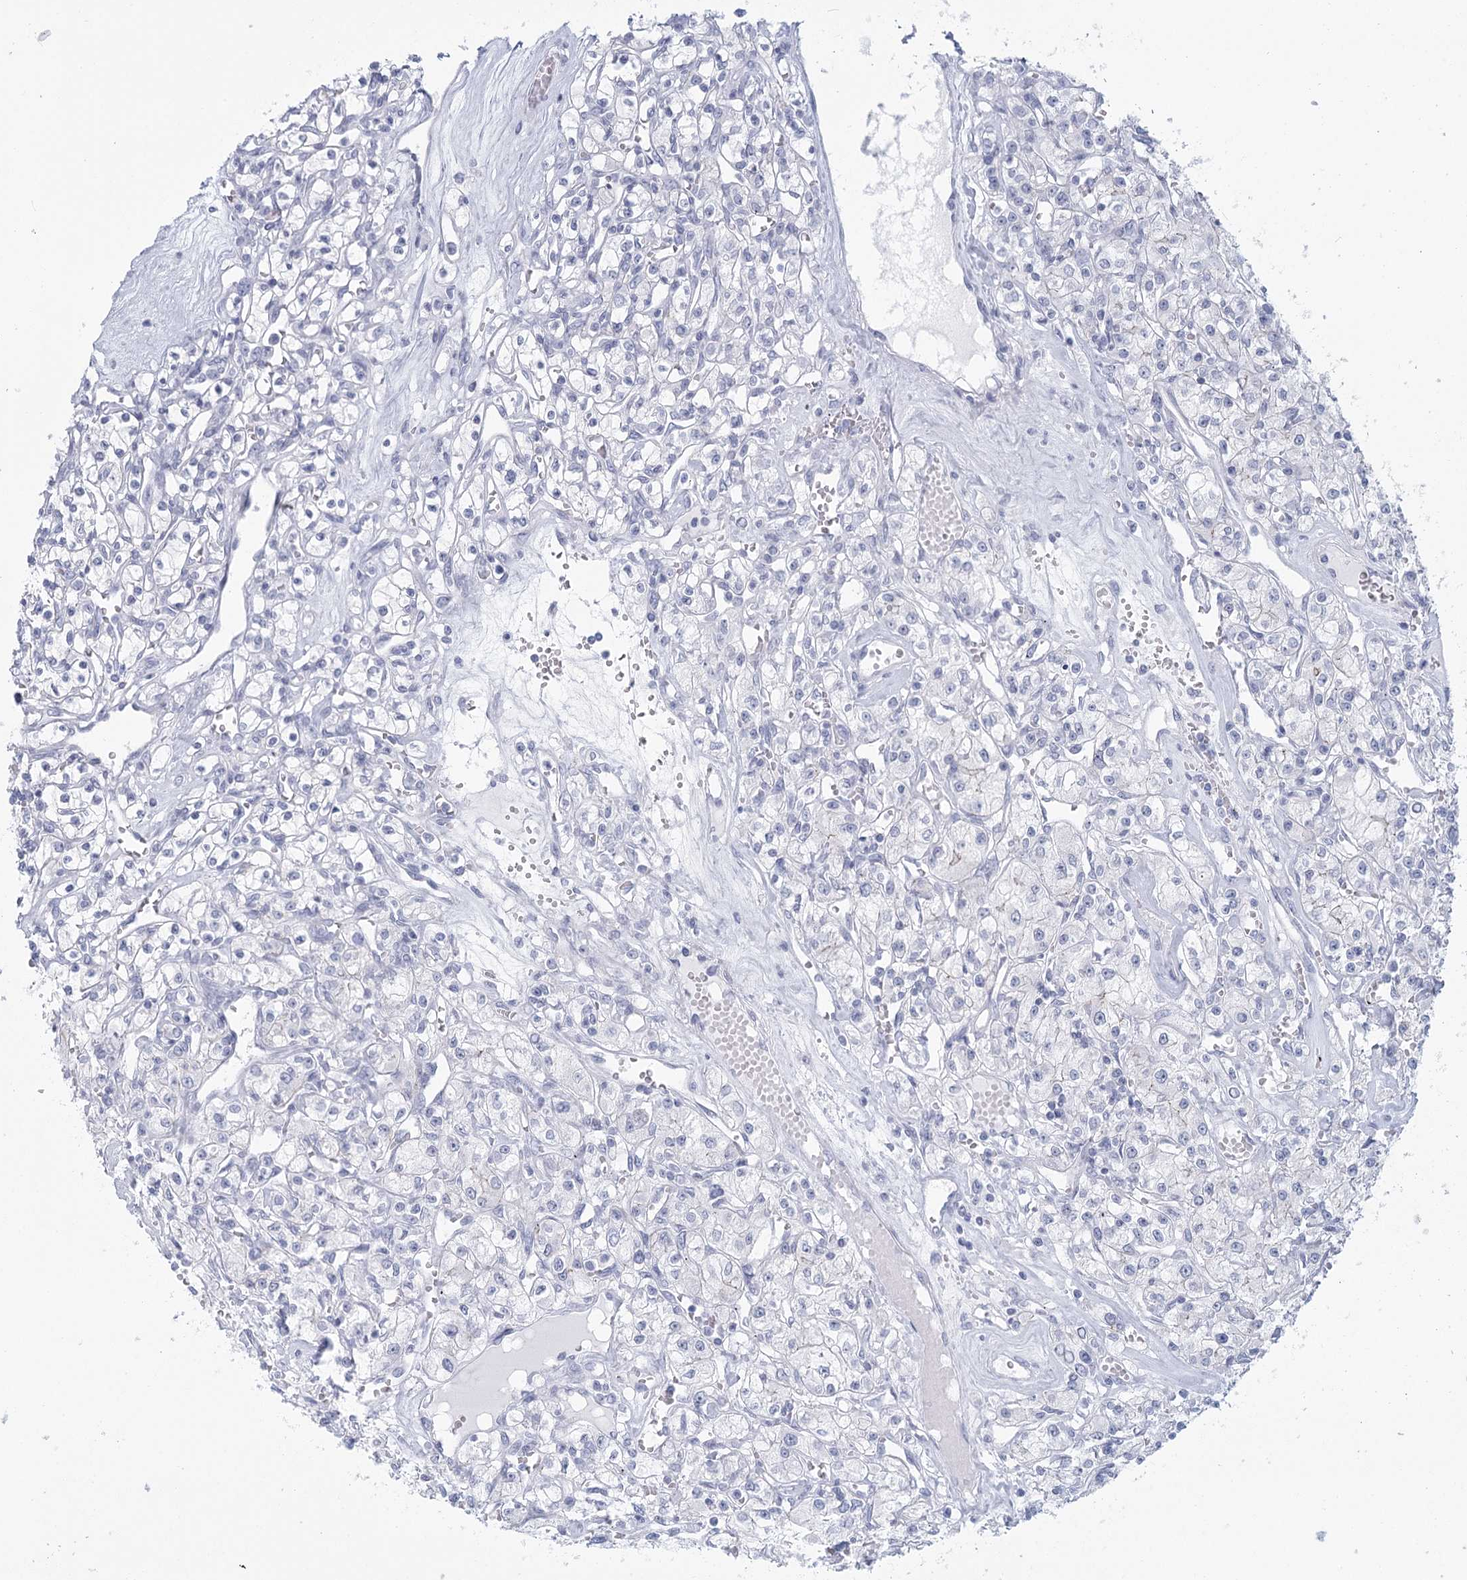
{"staining": {"intensity": "negative", "quantity": "none", "location": "none"}, "tissue": "renal cancer", "cell_type": "Tumor cells", "image_type": "cancer", "snomed": [{"axis": "morphology", "description": "Adenocarcinoma, NOS"}, {"axis": "topography", "description": "Kidney"}], "caption": "Tumor cells show no significant expression in renal cancer.", "gene": "WNT8B", "patient": {"sex": "female", "age": 59}}